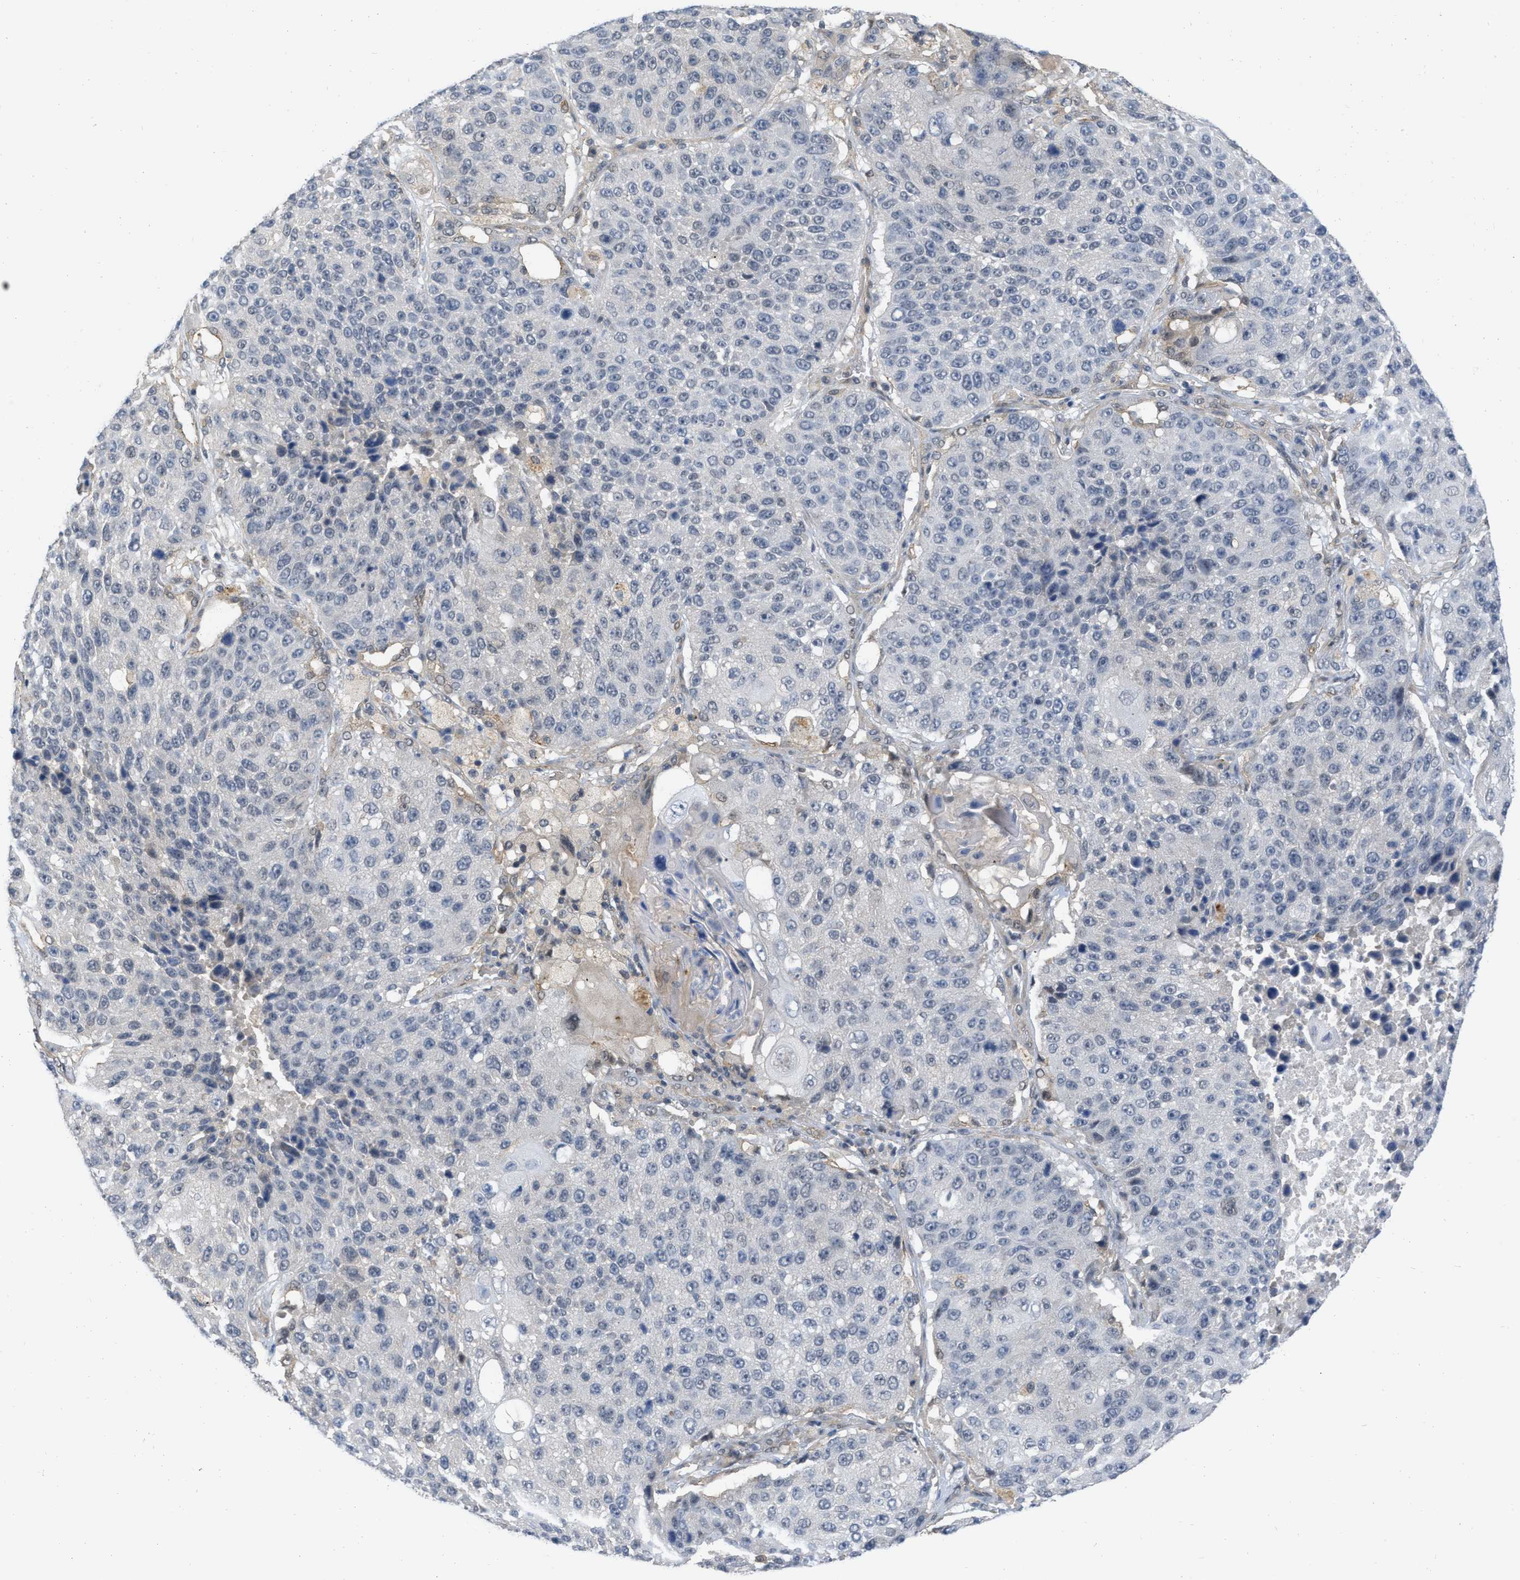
{"staining": {"intensity": "negative", "quantity": "none", "location": "none"}, "tissue": "lung cancer", "cell_type": "Tumor cells", "image_type": "cancer", "snomed": [{"axis": "morphology", "description": "Squamous cell carcinoma, NOS"}, {"axis": "topography", "description": "Lung"}], "caption": "Tumor cells are negative for protein expression in human lung squamous cell carcinoma.", "gene": "NAPEPLD", "patient": {"sex": "male", "age": 61}}